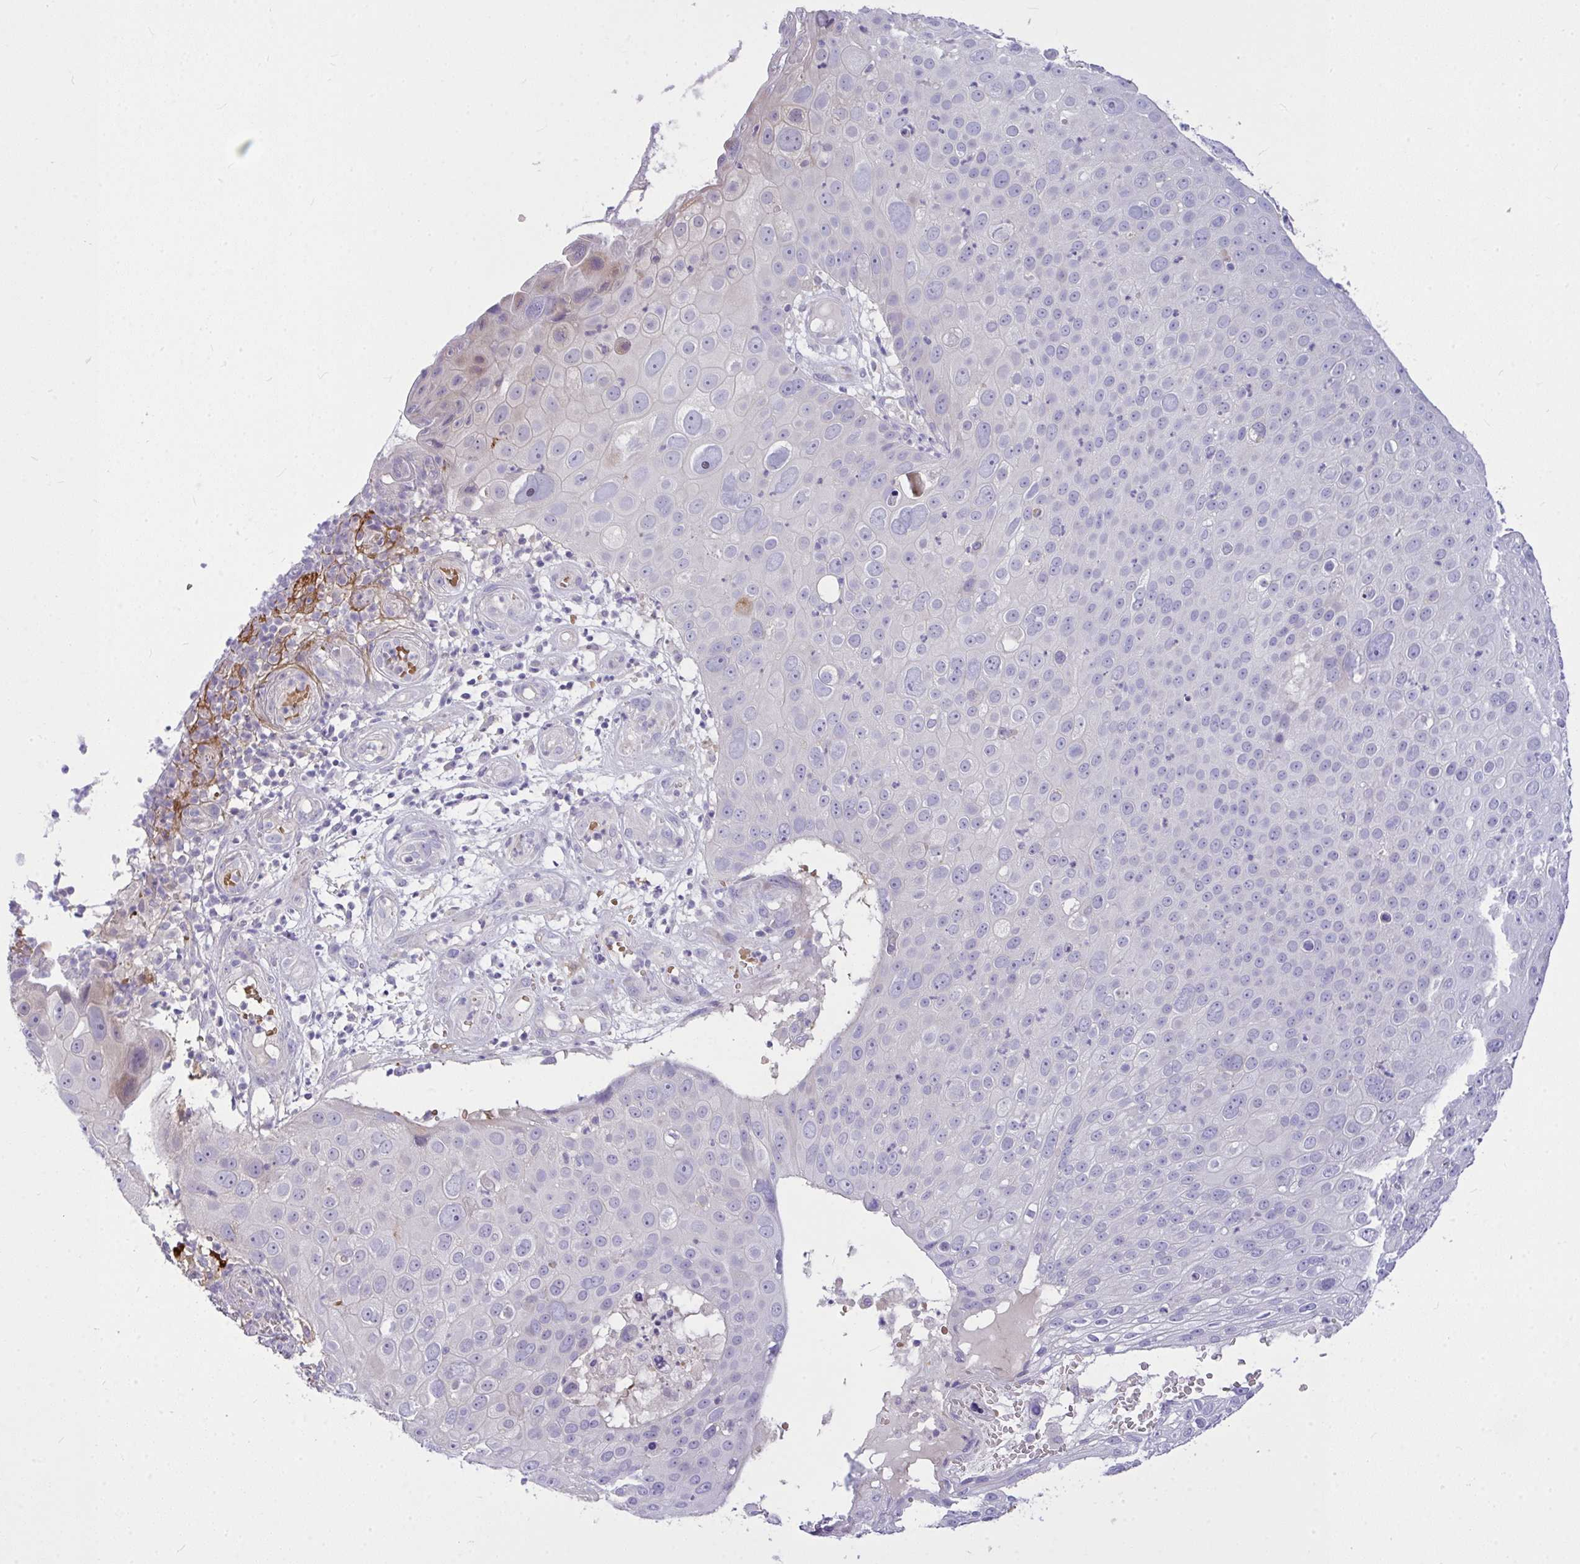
{"staining": {"intensity": "negative", "quantity": "none", "location": "none"}, "tissue": "skin cancer", "cell_type": "Tumor cells", "image_type": "cancer", "snomed": [{"axis": "morphology", "description": "Squamous cell carcinoma, NOS"}, {"axis": "topography", "description": "Skin"}], "caption": "Immunohistochemistry of human squamous cell carcinoma (skin) reveals no expression in tumor cells.", "gene": "MOCS1", "patient": {"sex": "male", "age": 71}}